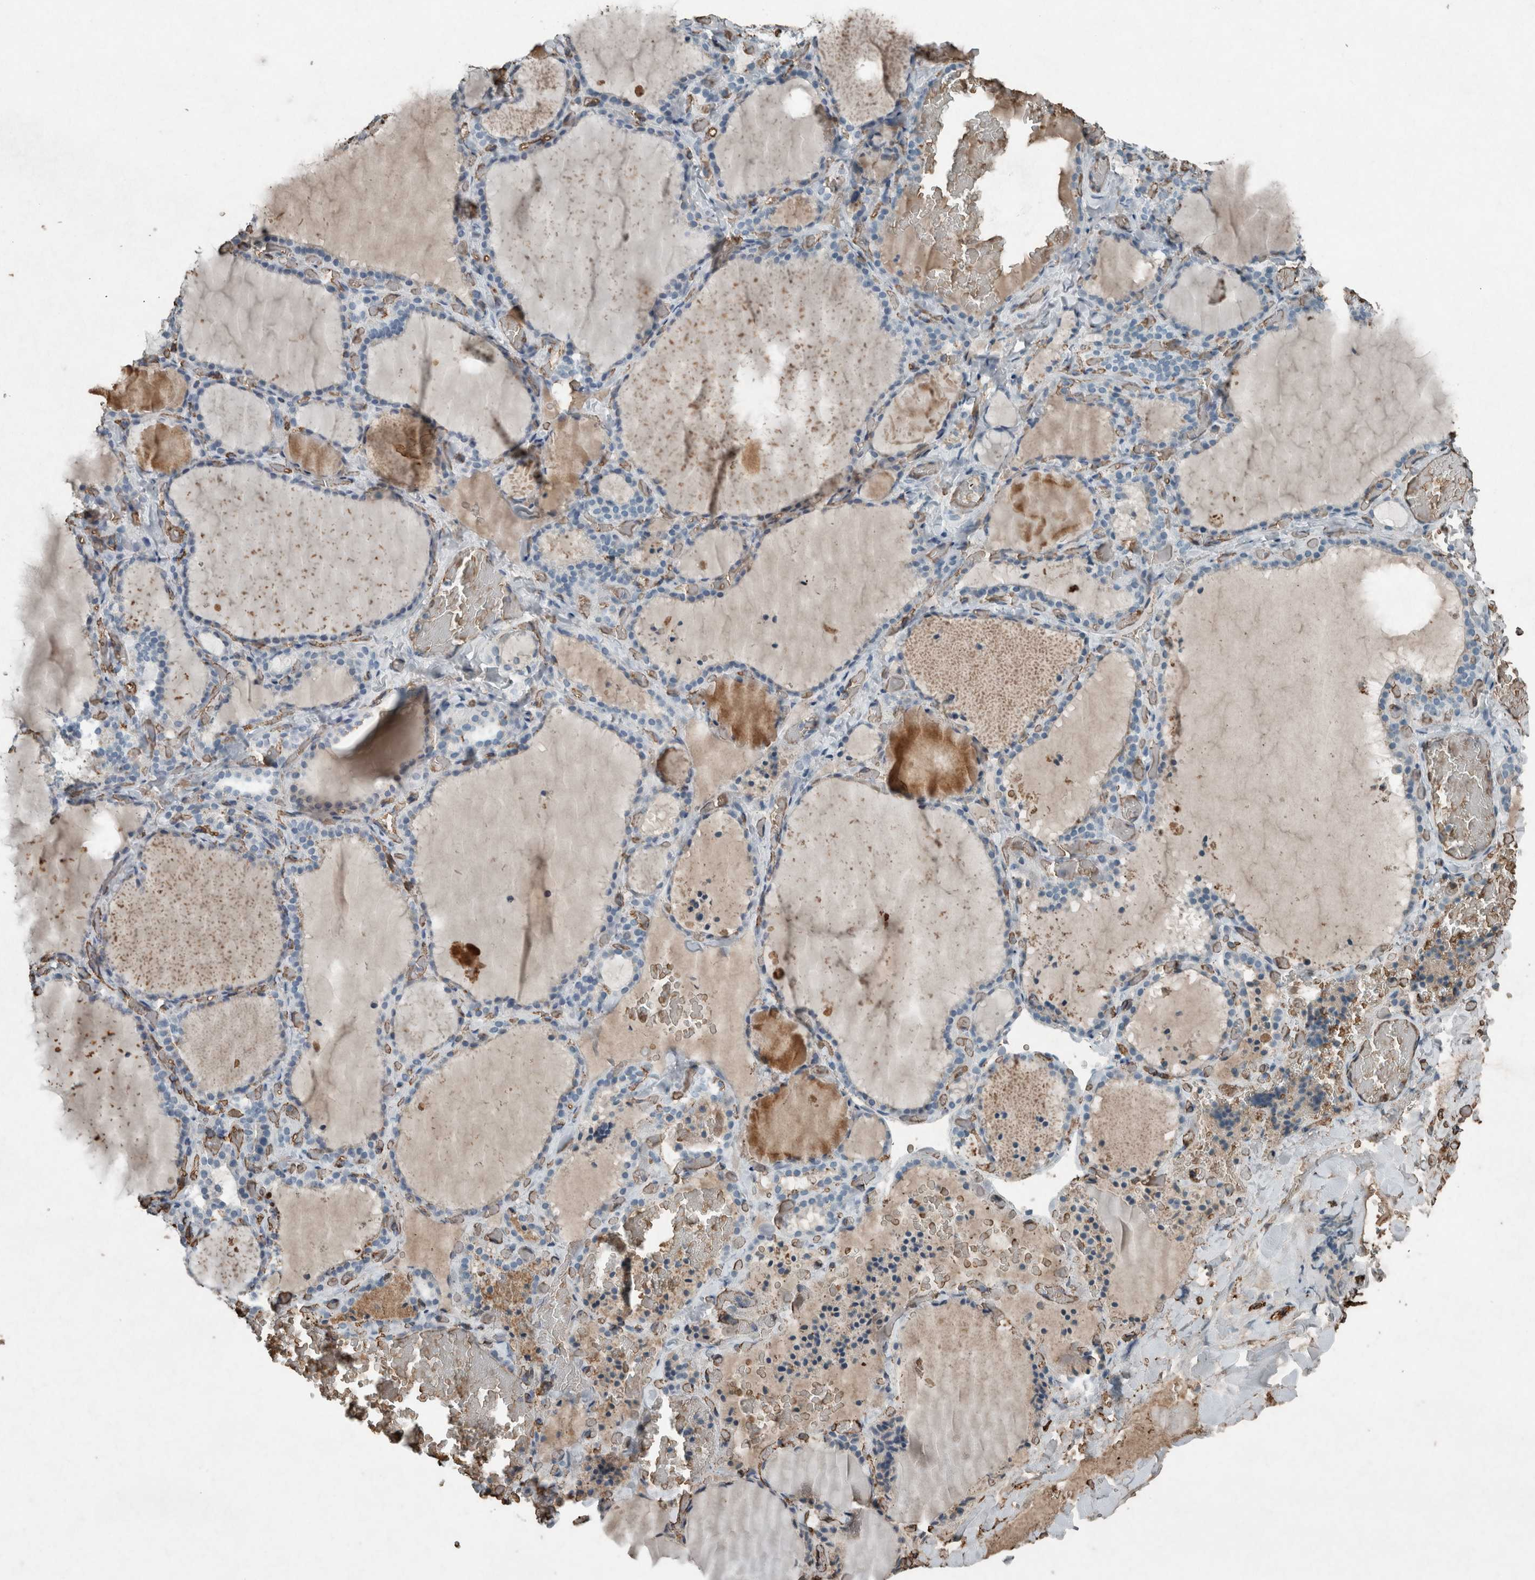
{"staining": {"intensity": "negative", "quantity": "none", "location": "none"}, "tissue": "thyroid gland", "cell_type": "Glandular cells", "image_type": "normal", "snomed": [{"axis": "morphology", "description": "Normal tissue, NOS"}, {"axis": "topography", "description": "Thyroid gland"}], "caption": "The photomicrograph shows no significant positivity in glandular cells of thyroid gland. The staining was performed using DAB (3,3'-diaminobenzidine) to visualize the protein expression in brown, while the nuclei were stained in blue with hematoxylin (Magnification: 20x).", "gene": "LBP", "patient": {"sex": "female", "age": 22}}